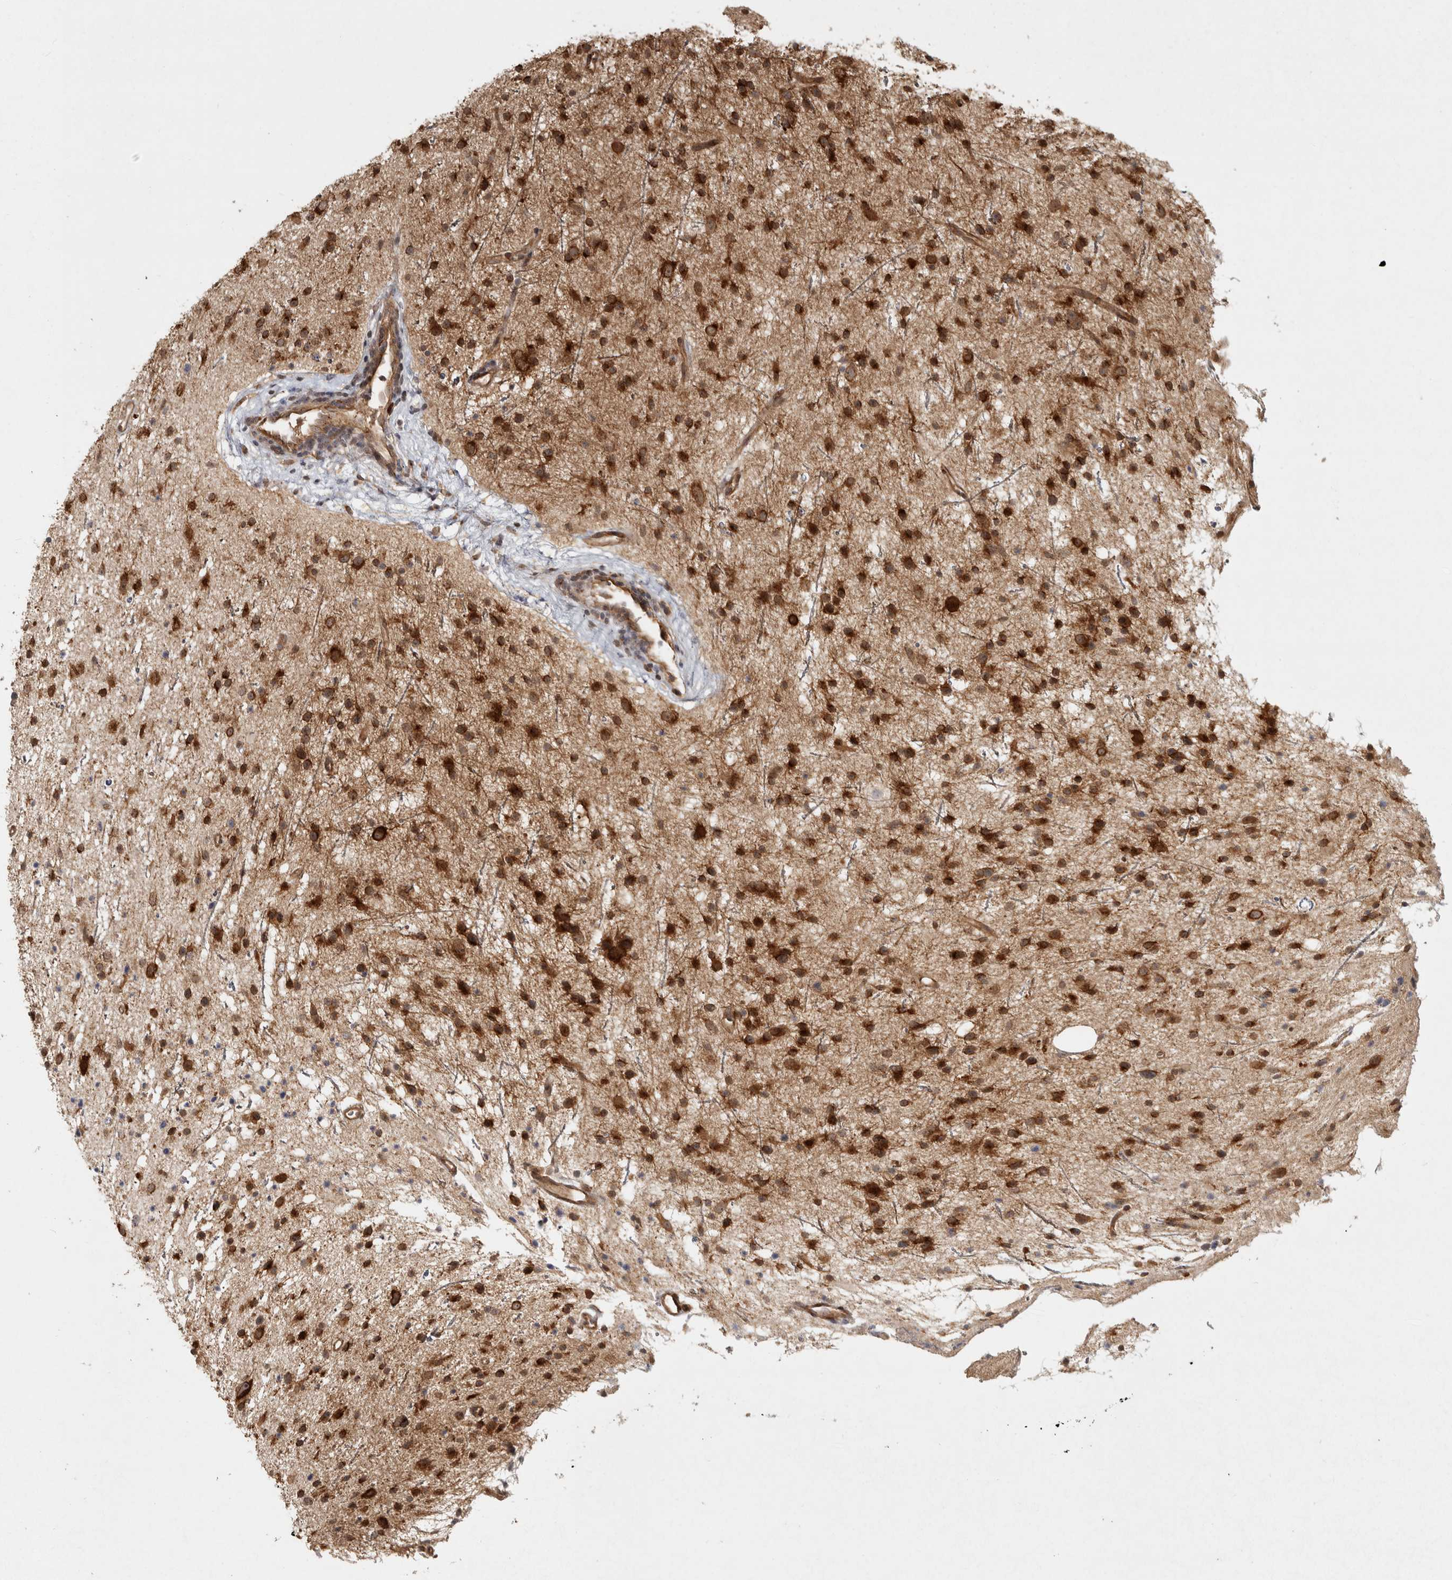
{"staining": {"intensity": "strong", "quantity": ">75%", "location": "cytoplasmic/membranous"}, "tissue": "glioma", "cell_type": "Tumor cells", "image_type": "cancer", "snomed": [{"axis": "morphology", "description": "Glioma, malignant, Low grade"}, {"axis": "topography", "description": "Cerebral cortex"}], "caption": "IHC histopathology image of human malignant glioma (low-grade) stained for a protein (brown), which shows high levels of strong cytoplasmic/membranous expression in approximately >75% of tumor cells.", "gene": "CAMSAP2", "patient": {"sex": "female", "age": 39}}